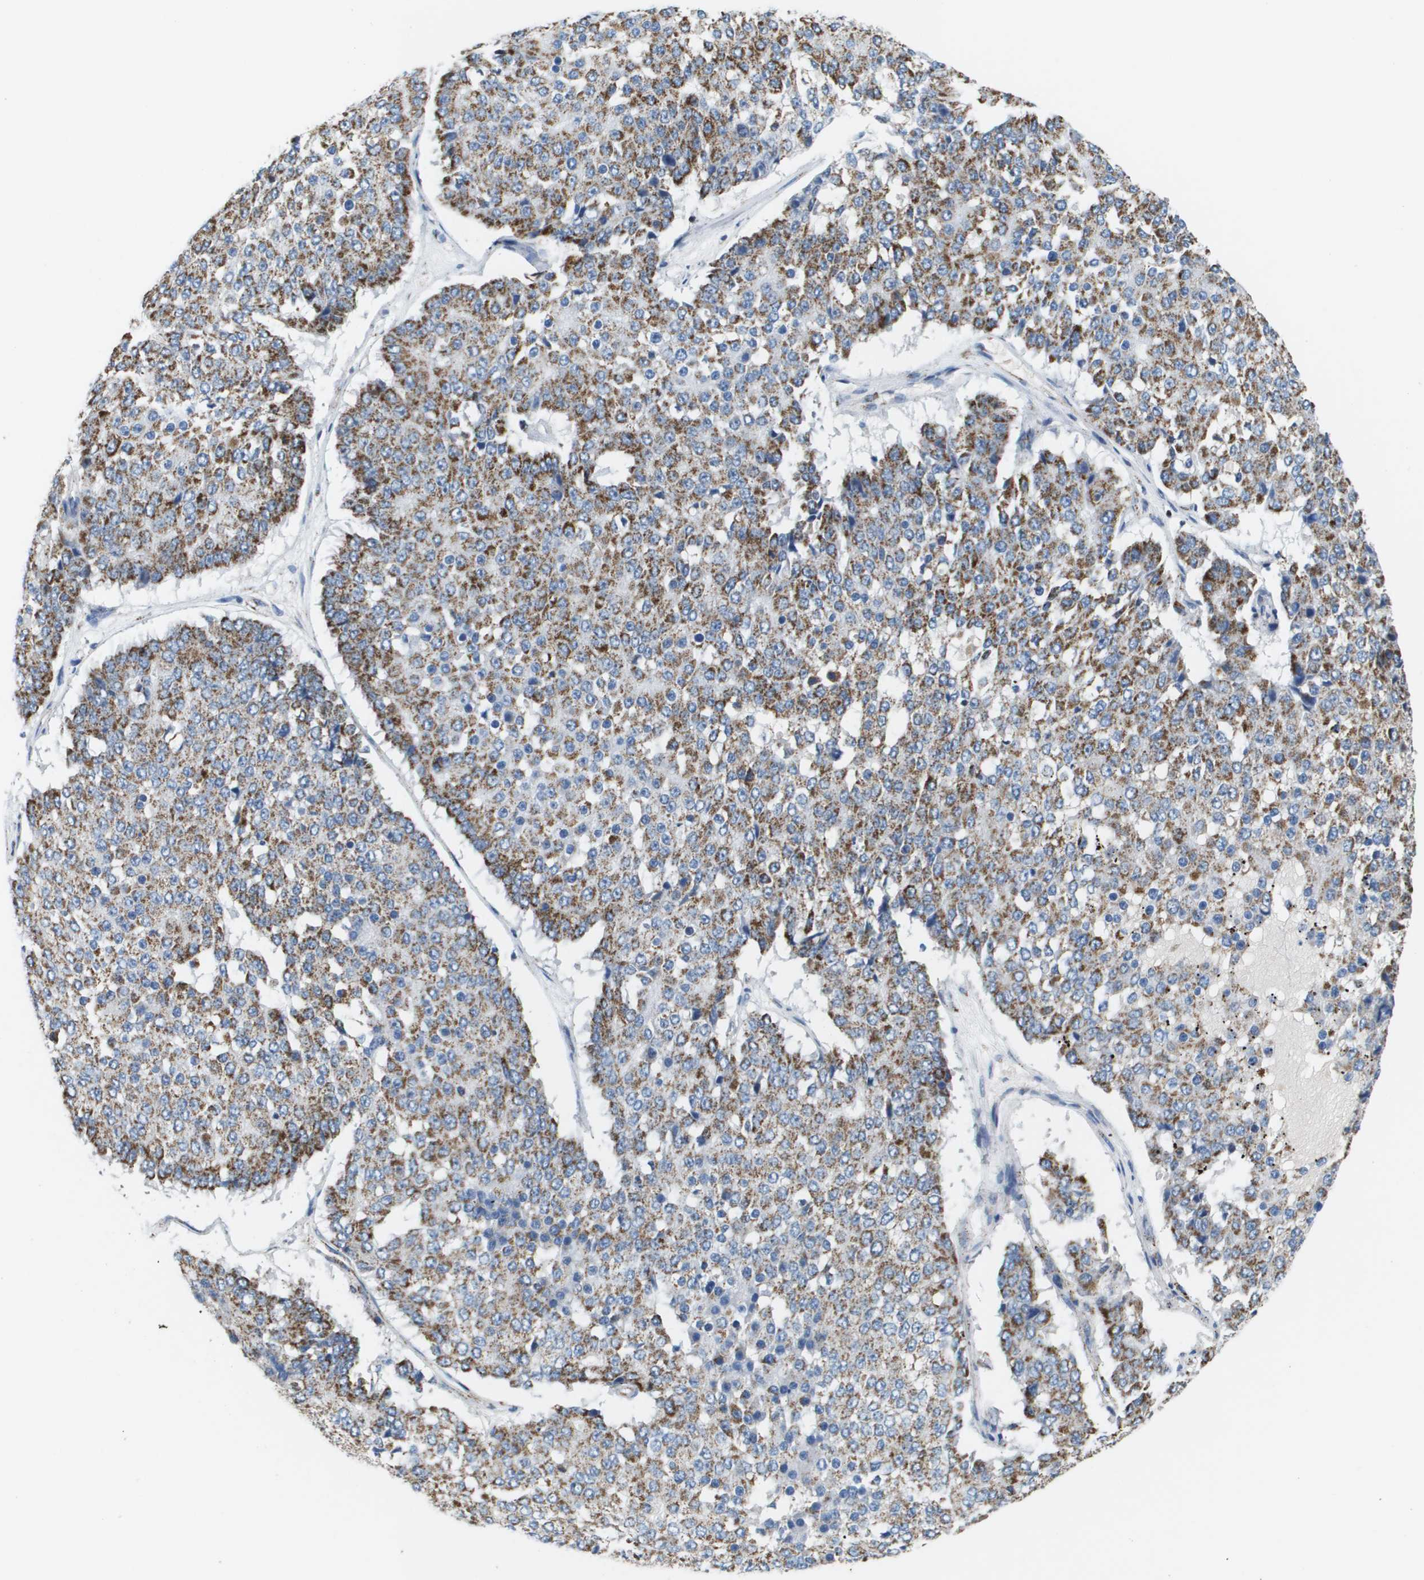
{"staining": {"intensity": "strong", "quantity": ">75%", "location": "cytoplasmic/membranous"}, "tissue": "pancreatic cancer", "cell_type": "Tumor cells", "image_type": "cancer", "snomed": [{"axis": "morphology", "description": "Adenocarcinoma, NOS"}, {"axis": "topography", "description": "Pancreas"}], "caption": "Protein expression by immunohistochemistry (IHC) demonstrates strong cytoplasmic/membranous staining in approximately >75% of tumor cells in adenocarcinoma (pancreatic).", "gene": "ATP5F1B", "patient": {"sex": "male", "age": 50}}